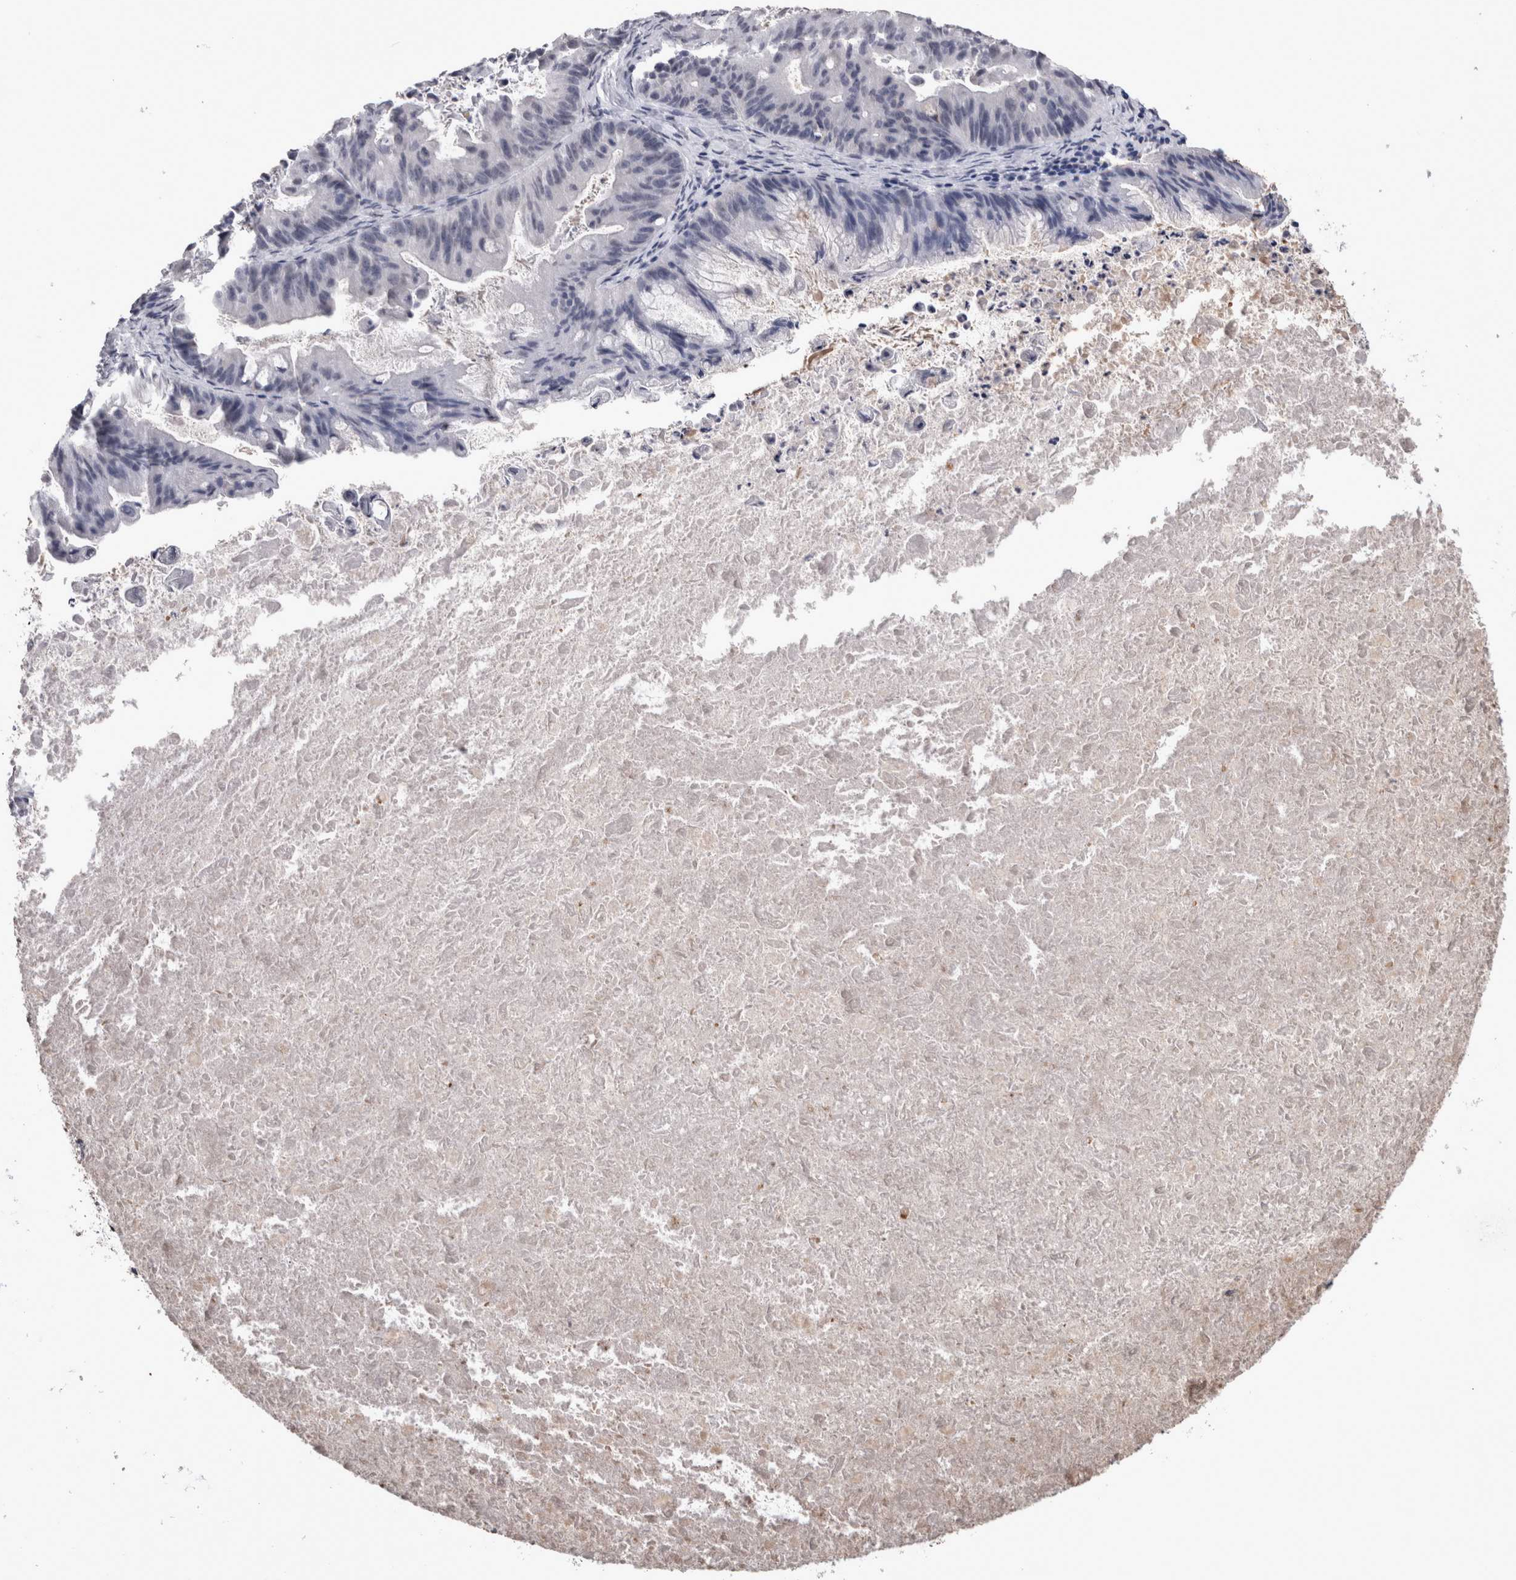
{"staining": {"intensity": "negative", "quantity": "none", "location": "none"}, "tissue": "ovarian cancer", "cell_type": "Tumor cells", "image_type": "cancer", "snomed": [{"axis": "morphology", "description": "Cystadenocarcinoma, mucinous, NOS"}, {"axis": "topography", "description": "Ovary"}], "caption": "Tumor cells show no significant protein staining in ovarian cancer.", "gene": "PAX5", "patient": {"sex": "female", "age": 37}}